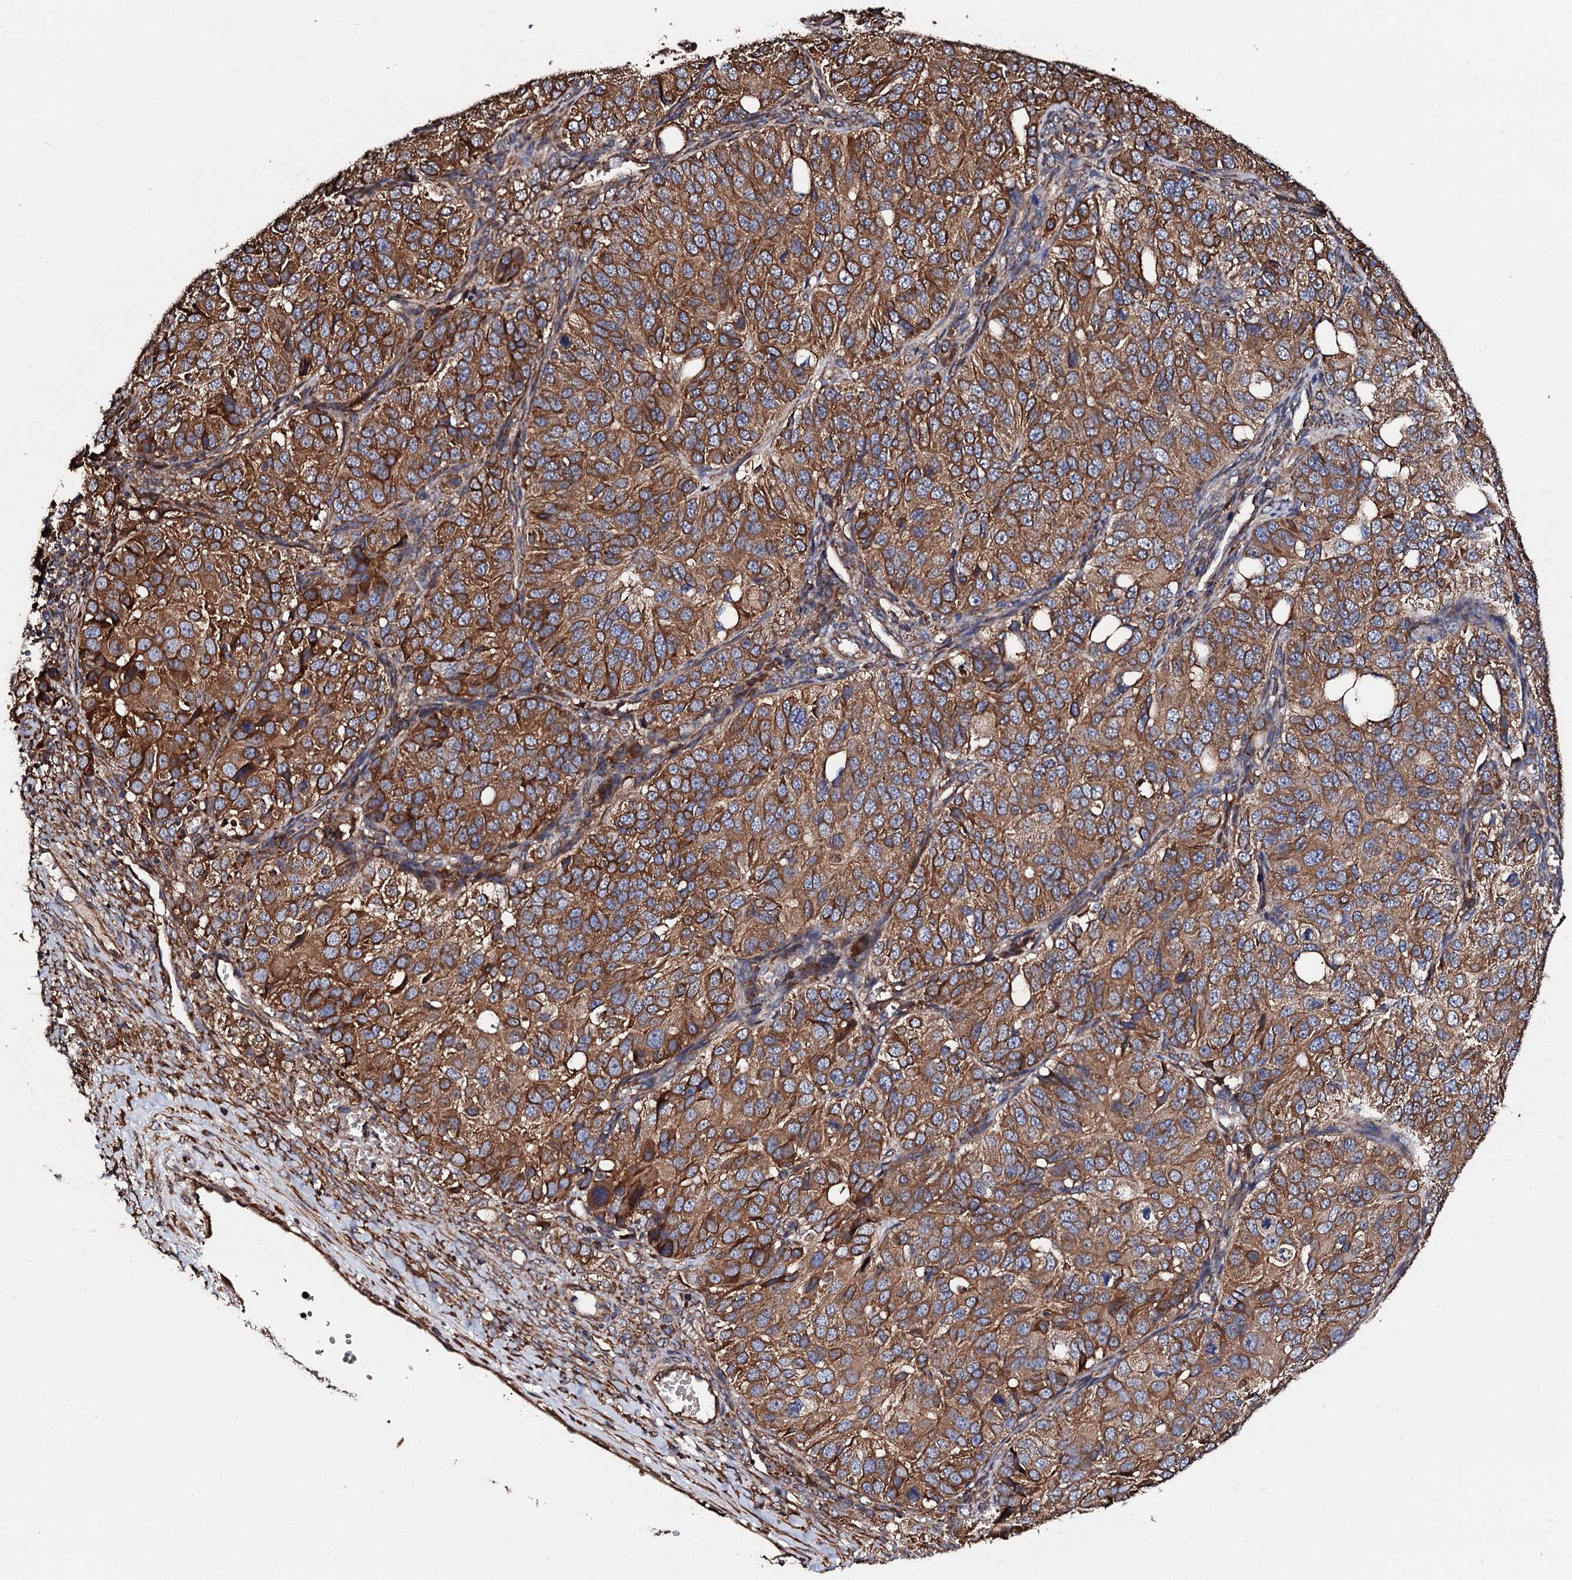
{"staining": {"intensity": "moderate", "quantity": ">75%", "location": "cytoplasmic/membranous"}, "tissue": "ovarian cancer", "cell_type": "Tumor cells", "image_type": "cancer", "snomed": [{"axis": "morphology", "description": "Carcinoma, endometroid"}, {"axis": "topography", "description": "Ovary"}], "caption": "Moderate cytoplasmic/membranous positivity for a protein is identified in about >75% of tumor cells of ovarian cancer using immunohistochemistry.", "gene": "CKAP5", "patient": {"sex": "female", "age": 51}}